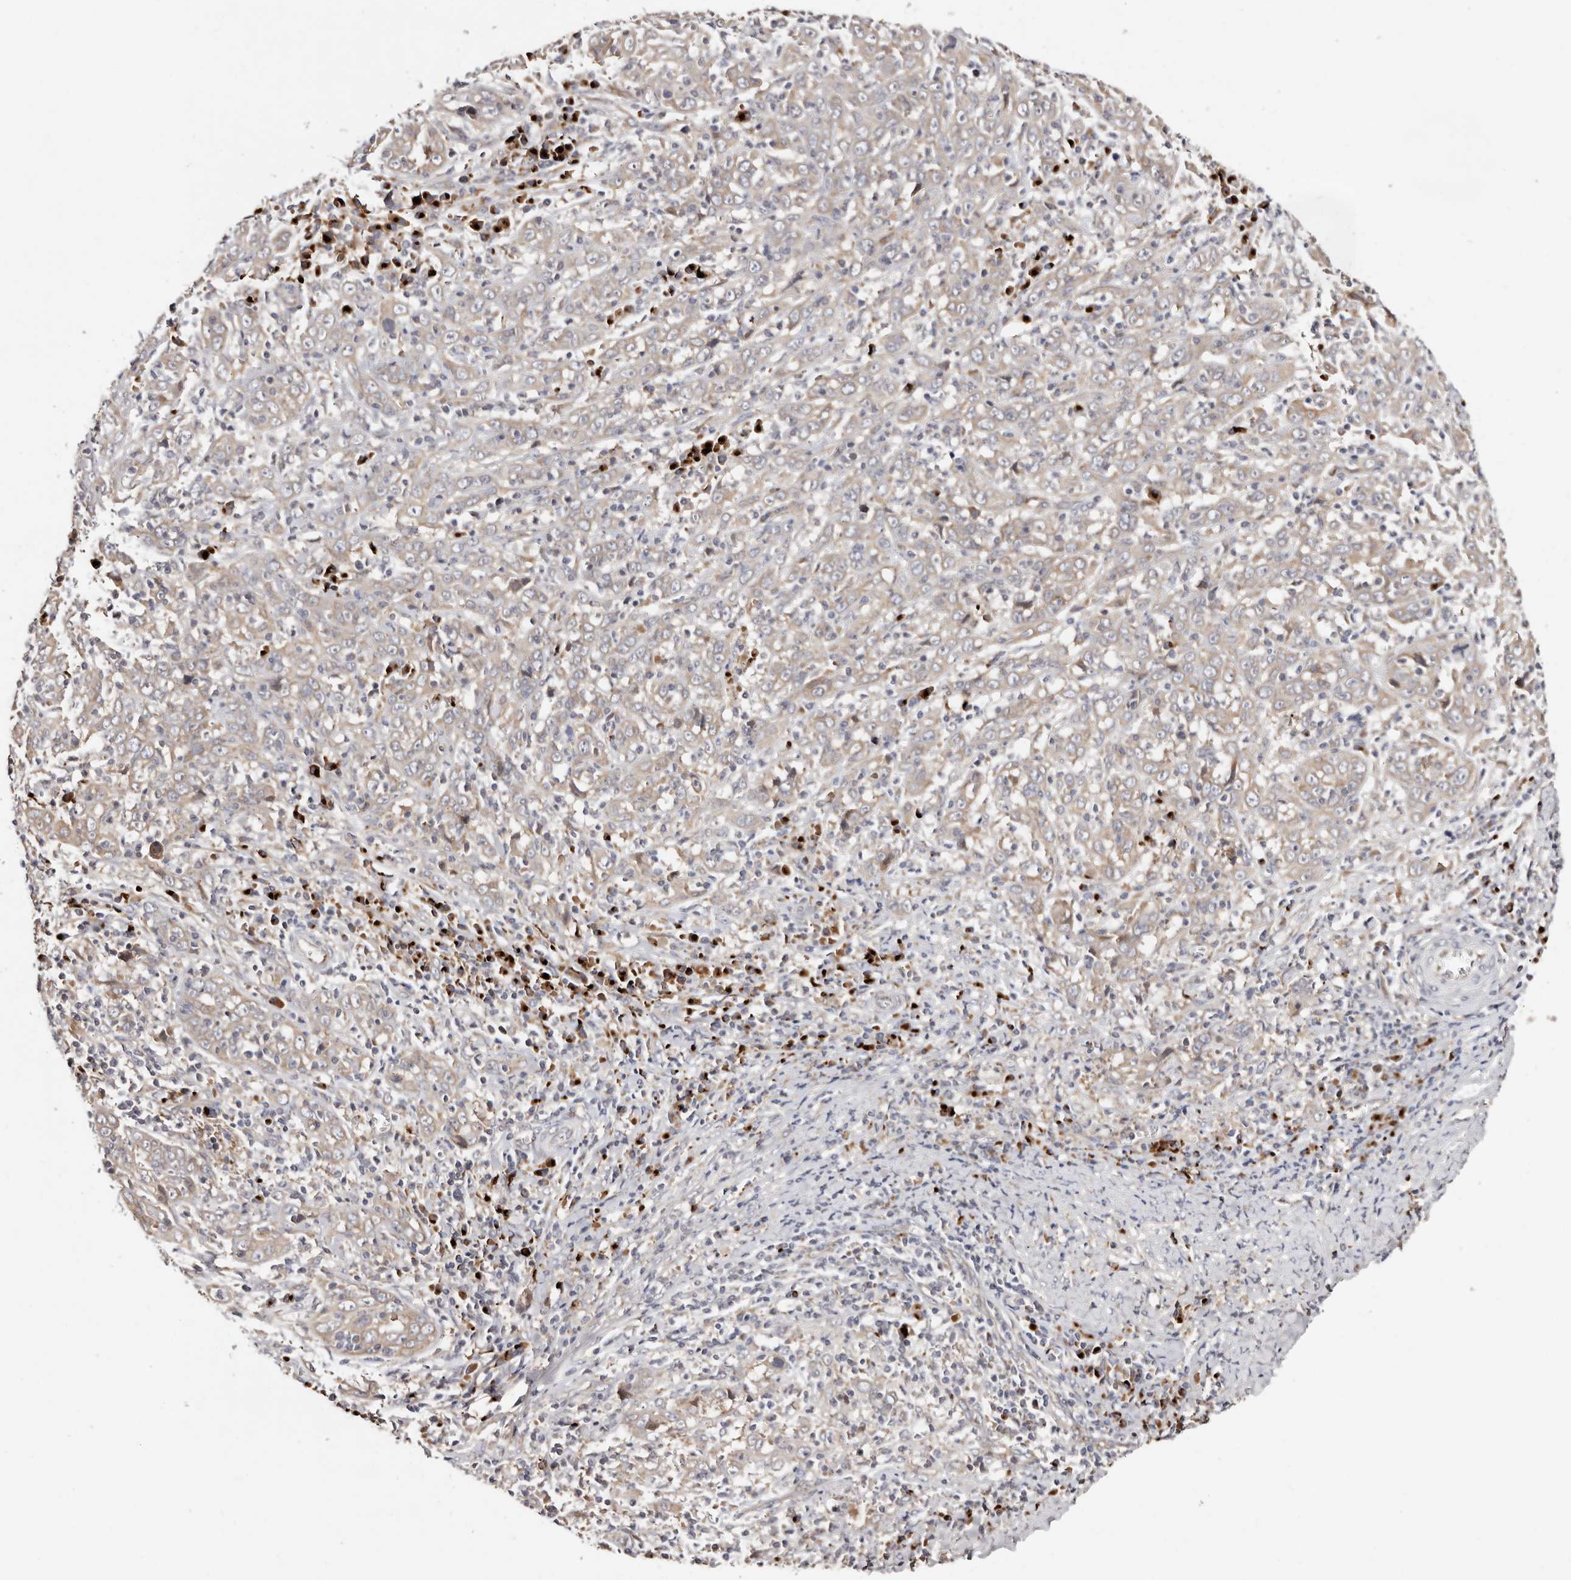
{"staining": {"intensity": "weak", "quantity": "<25%", "location": "cytoplasmic/membranous"}, "tissue": "cervical cancer", "cell_type": "Tumor cells", "image_type": "cancer", "snomed": [{"axis": "morphology", "description": "Squamous cell carcinoma, NOS"}, {"axis": "topography", "description": "Cervix"}], "caption": "Tumor cells are negative for brown protein staining in squamous cell carcinoma (cervical).", "gene": "DACT2", "patient": {"sex": "female", "age": 46}}